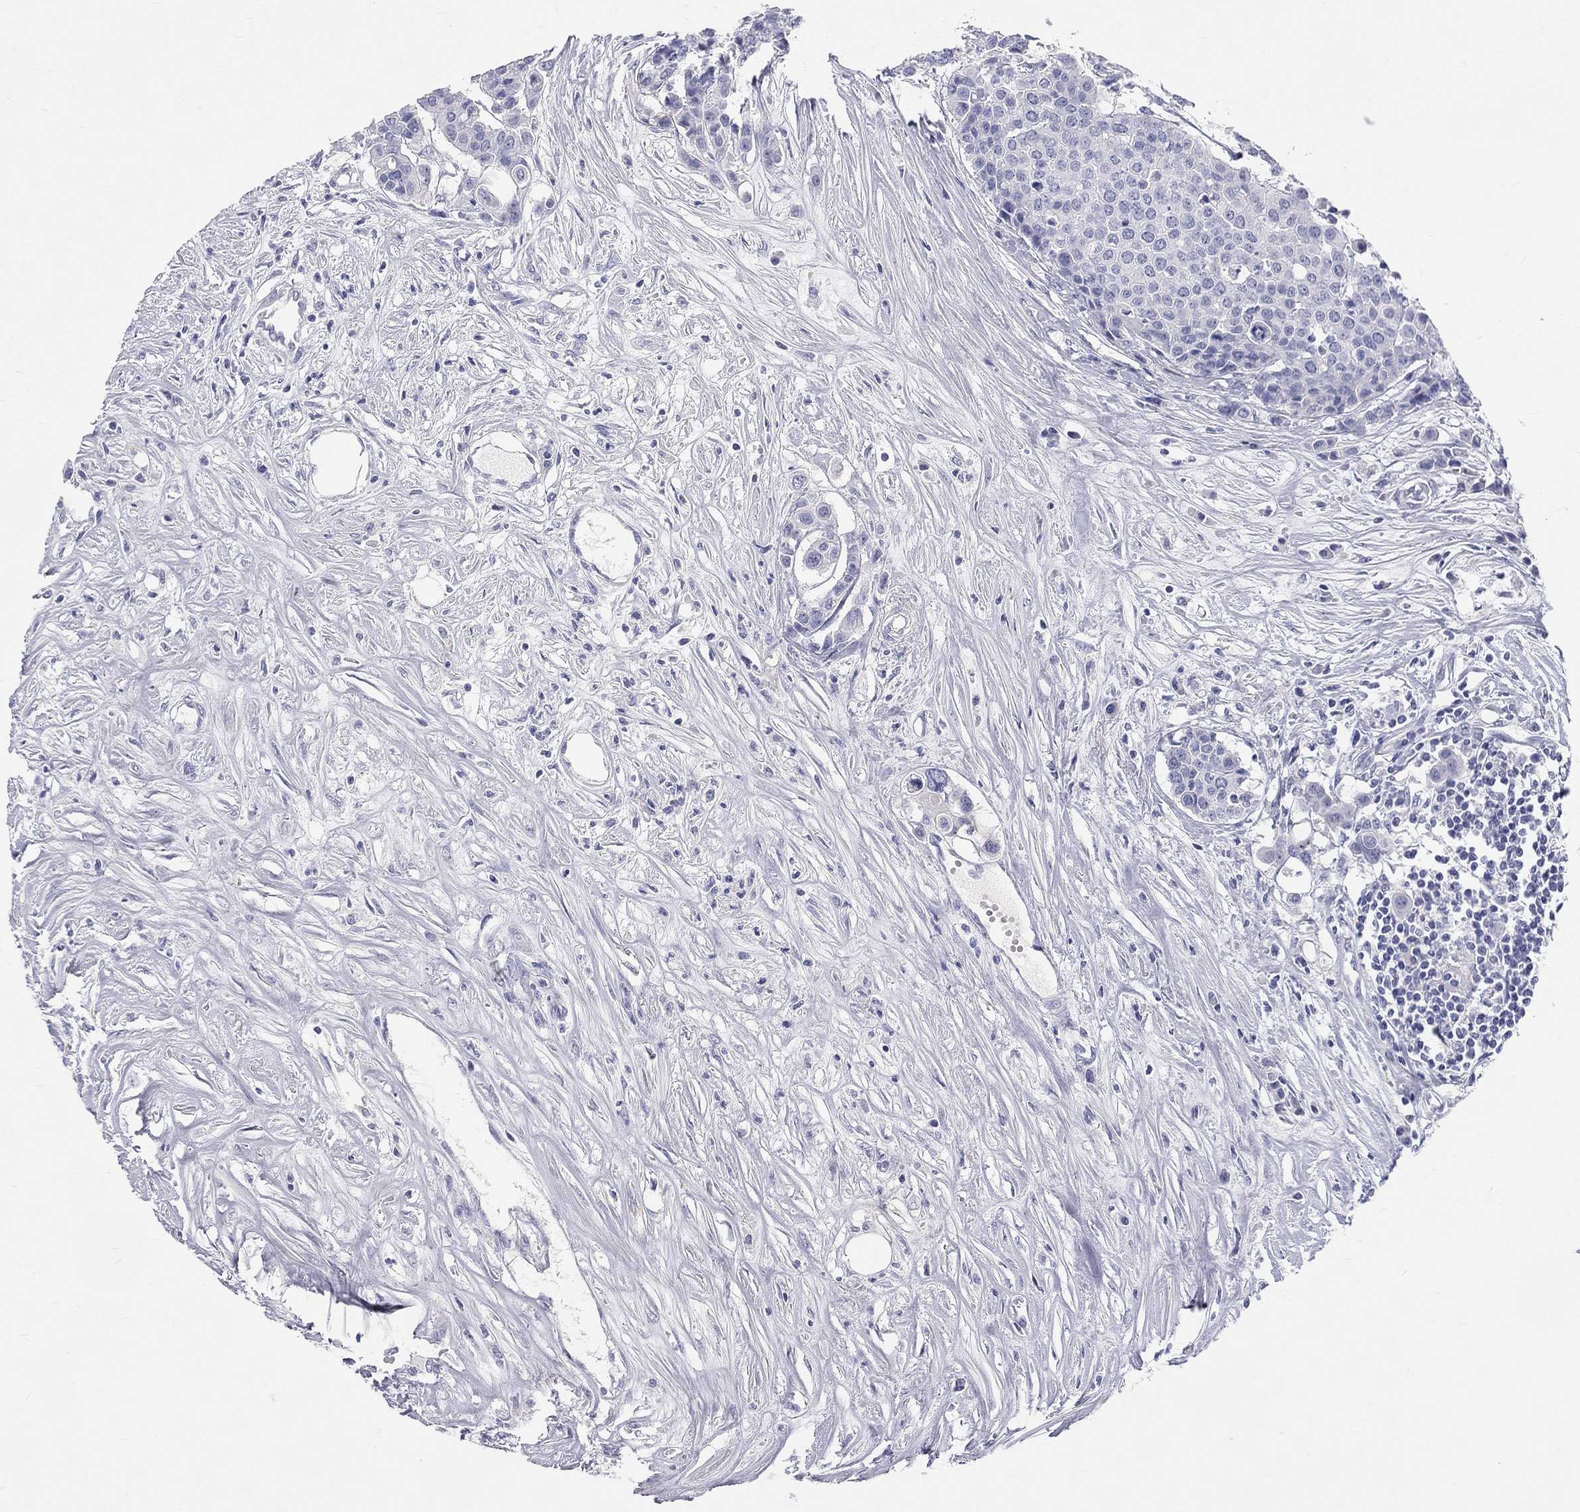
{"staining": {"intensity": "negative", "quantity": "none", "location": "none"}, "tissue": "carcinoid", "cell_type": "Tumor cells", "image_type": "cancer", "snomed": [{"axis": "morphology", "description": "Carcinoid, malignant, NOS"}, {"axis": "topography", "description": "Colon"}], "caption": "Carcinoid stained for a protein using IHC exhibits no positivity tumor cells.", "gene": "PCDHGC5", "patient": {"sex": "male", "age": 81}}